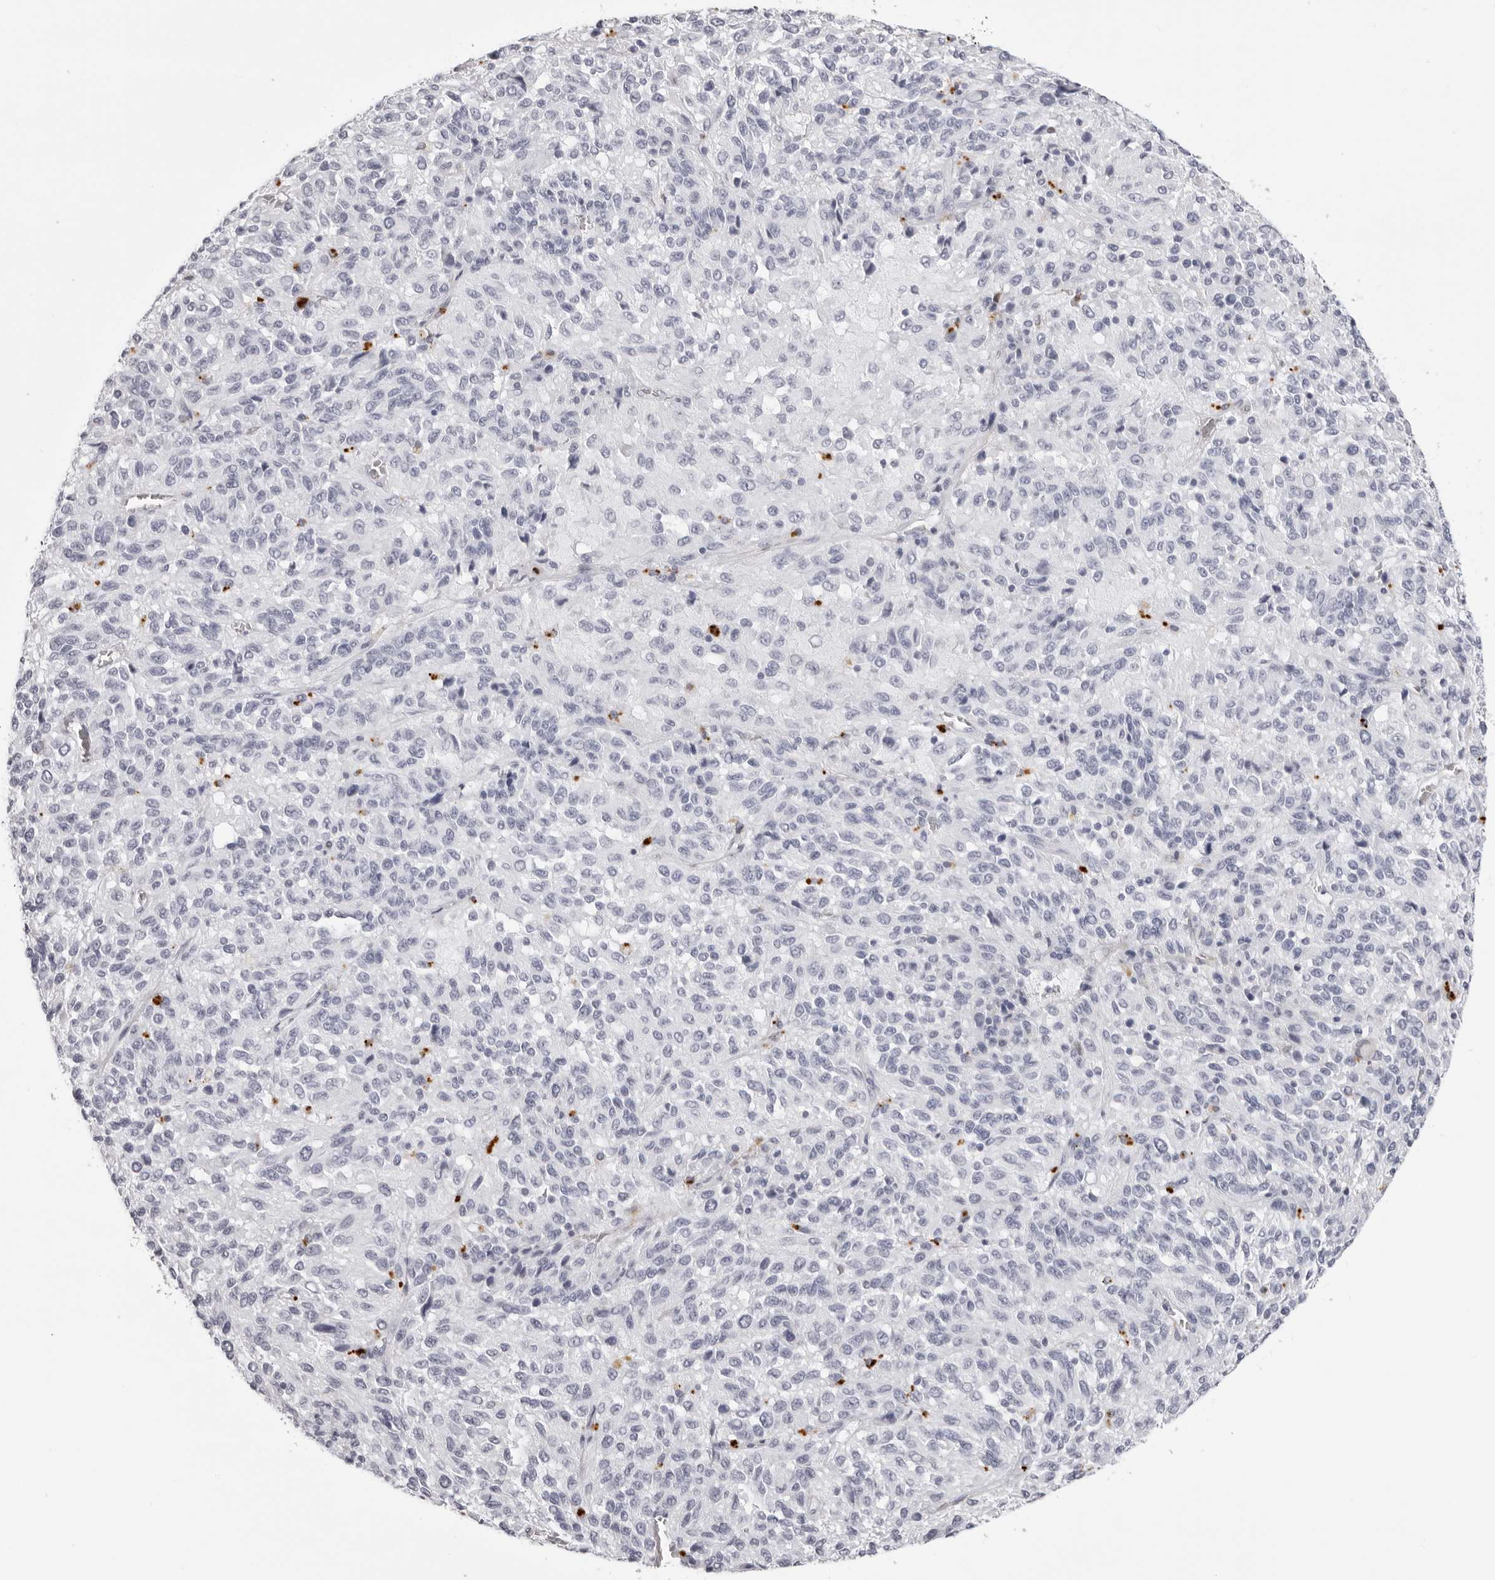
{"staining": {"intensity": "negative", "quantity": "none", "location": "none"}, "tissue": "melanoma", "cell_type": "Tumor cells", "image_type": "cancer", "snomed": [{"axis": "morphology", "description": "Malignant melanoma, Metastatic site"}, {"axis": "topography", "description": "Lung"}], "caption": "The image demonstrates no significant staining in tumor cells of malignant melanoma (metastatic site). (Brightfield microscopy of DAB (3,3'-diaminobenzidine) immunohistochemistry at high magnification).", "gene": "RHO", "patient": {"sex": "male", "age": 64}}